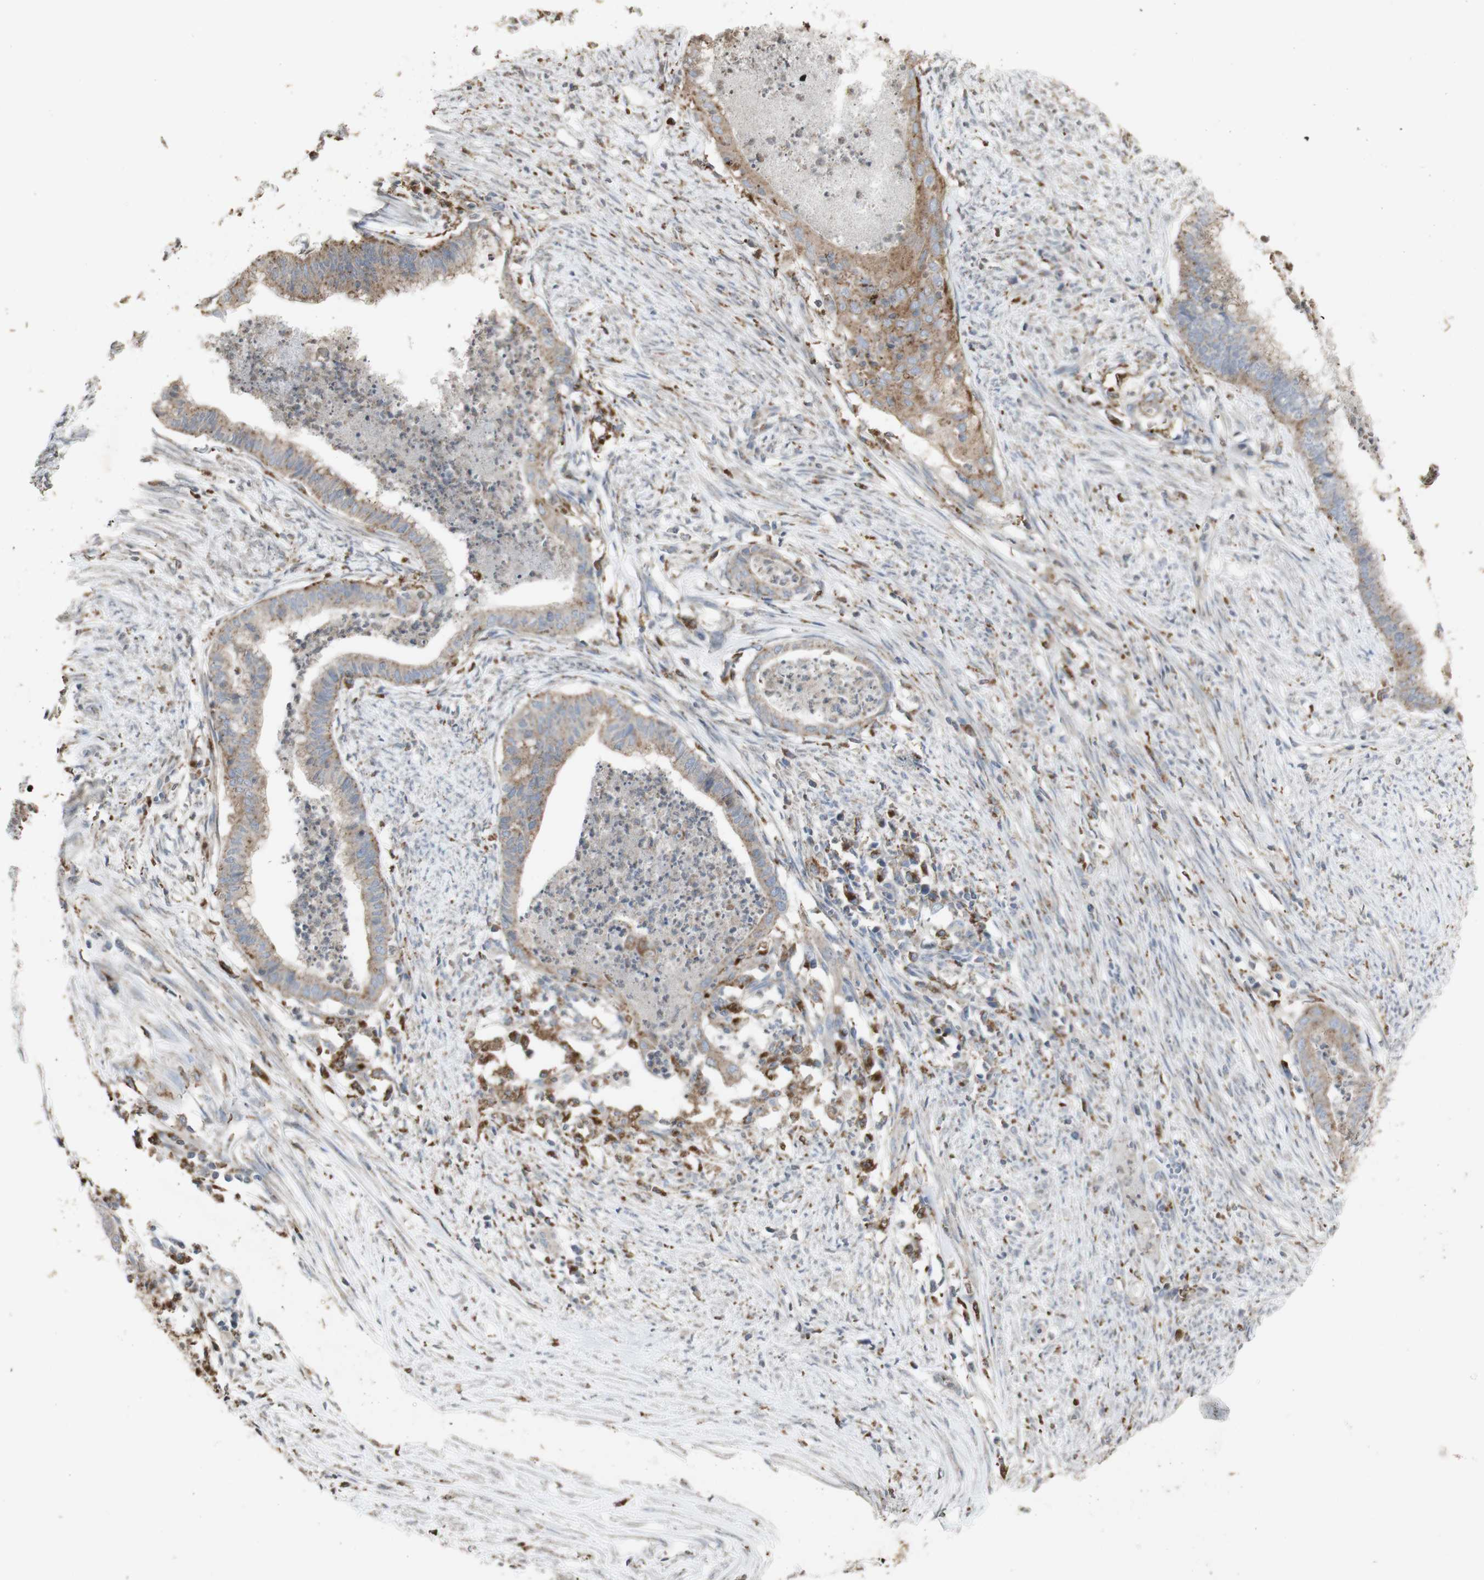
{"staining": {"intensity": "weak", "quantity": ">75%", "location": "cytoplasmic/membranous"}, "tissue": "endometrial cancer", "cell_type": "Tumor cells", "image_type": "cancer", "snomed": [{"axis": "morphology", "description": "Necrosis, NOS"}, {"axis": "morphology", "description": "Adenocarcinoma, NOS"}, {"axis": "topography", "description": "Endometrium"}], "caption": "Weak cytoplasmic/membranous expression for a protein is seen in approximately >75% of tumor cells of endometrial cancer using immunohistochemistry (IHC).", "gene": "ATP6V1E1", "patient": {"sex": "female", "age": 79}}